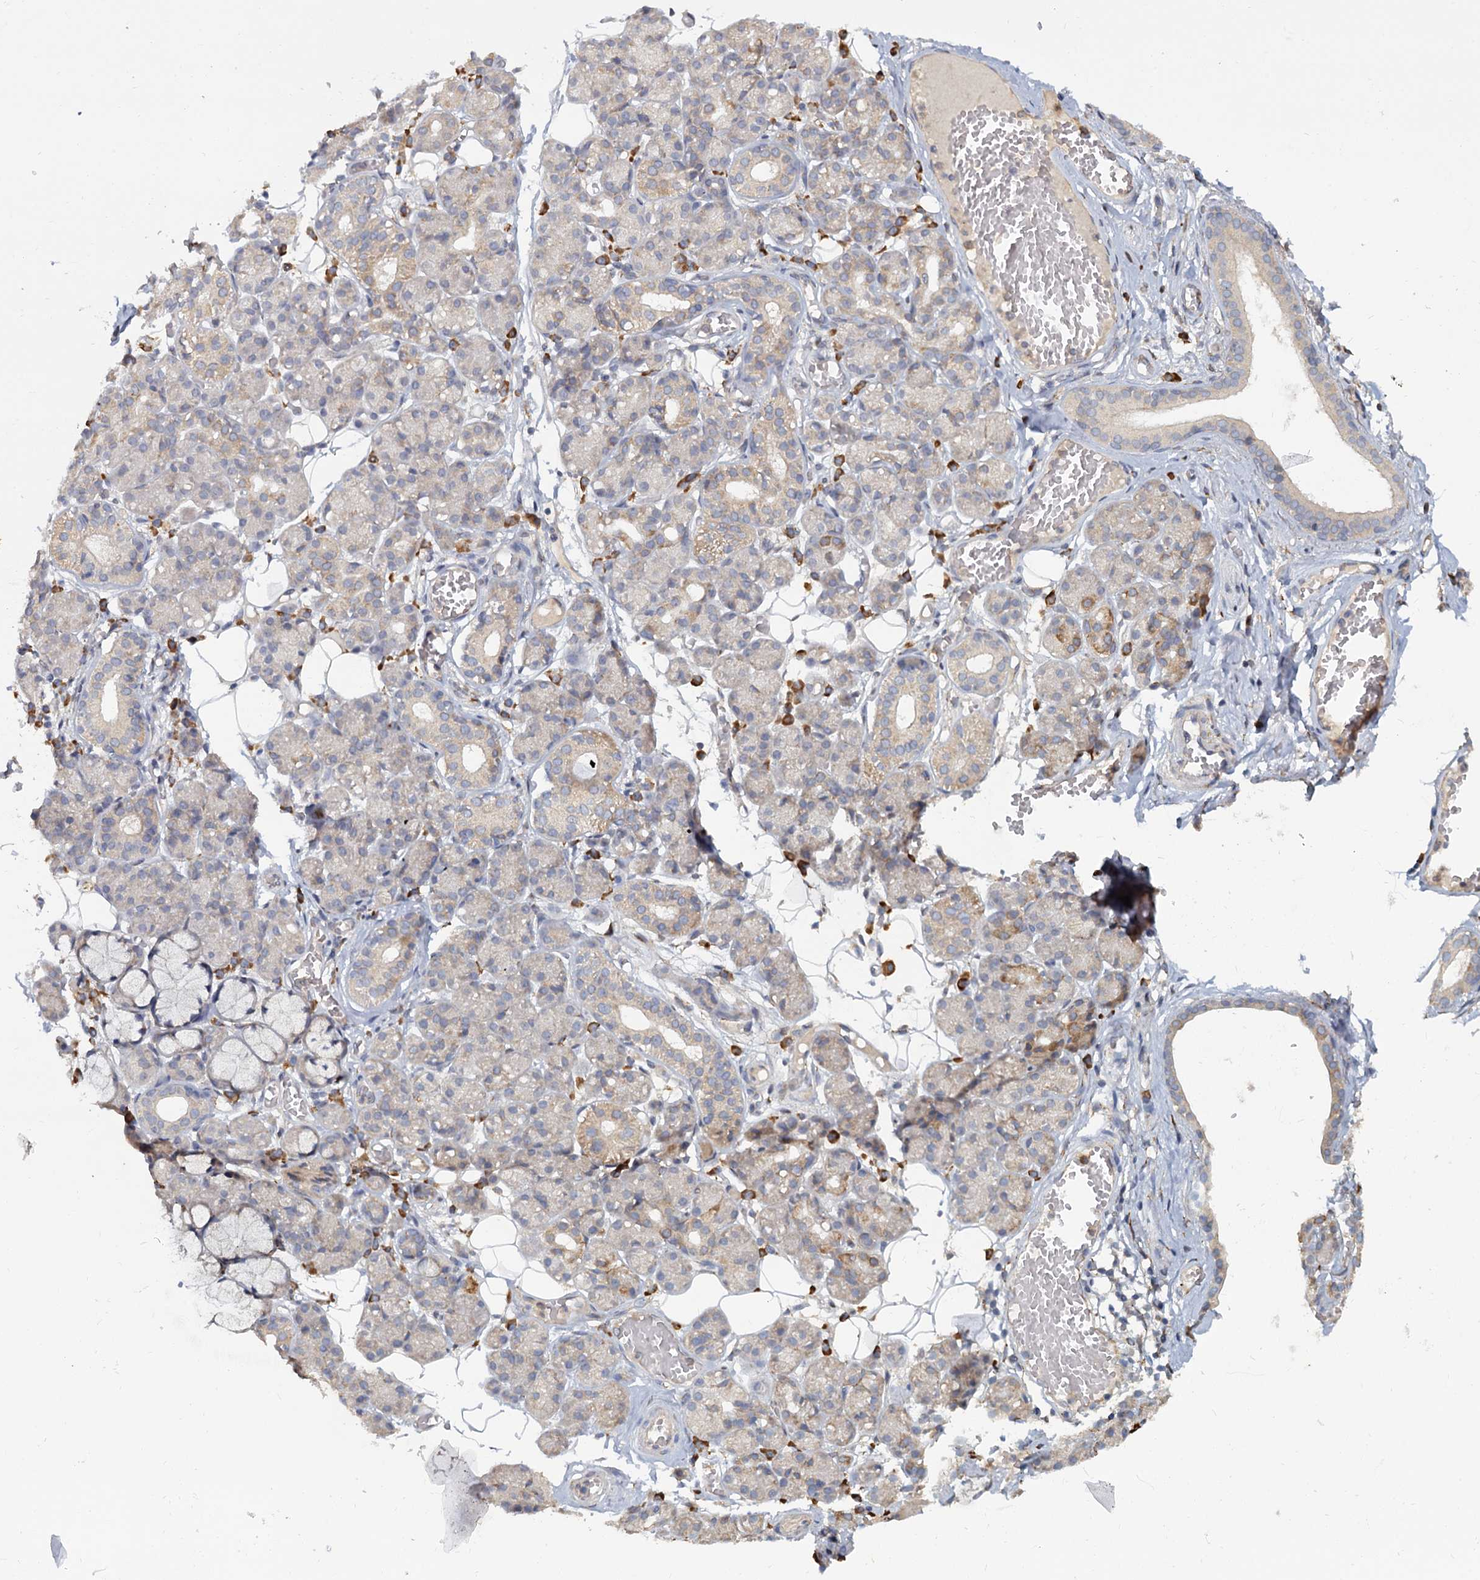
{"staining": {"intensity": "weak", "quantity": "<25%", "location": "cytoplasmic/membranous"}, "tissue": "salivary gland", "cell_type": "Glandular cells", "image_type": "normal", "snomed": [{"axis": "morphology", "description": "Normal tissue, NOS"}, {"axis": "topography", "description": "Salivary gland"}], "caption": "An immunohistochemistry micrograph of normal salivary gland is shown. There is no staining in glandular cells of salivary gland.", "gene": "LRRC51", "patient": {"sex": "male", "age": 63}}